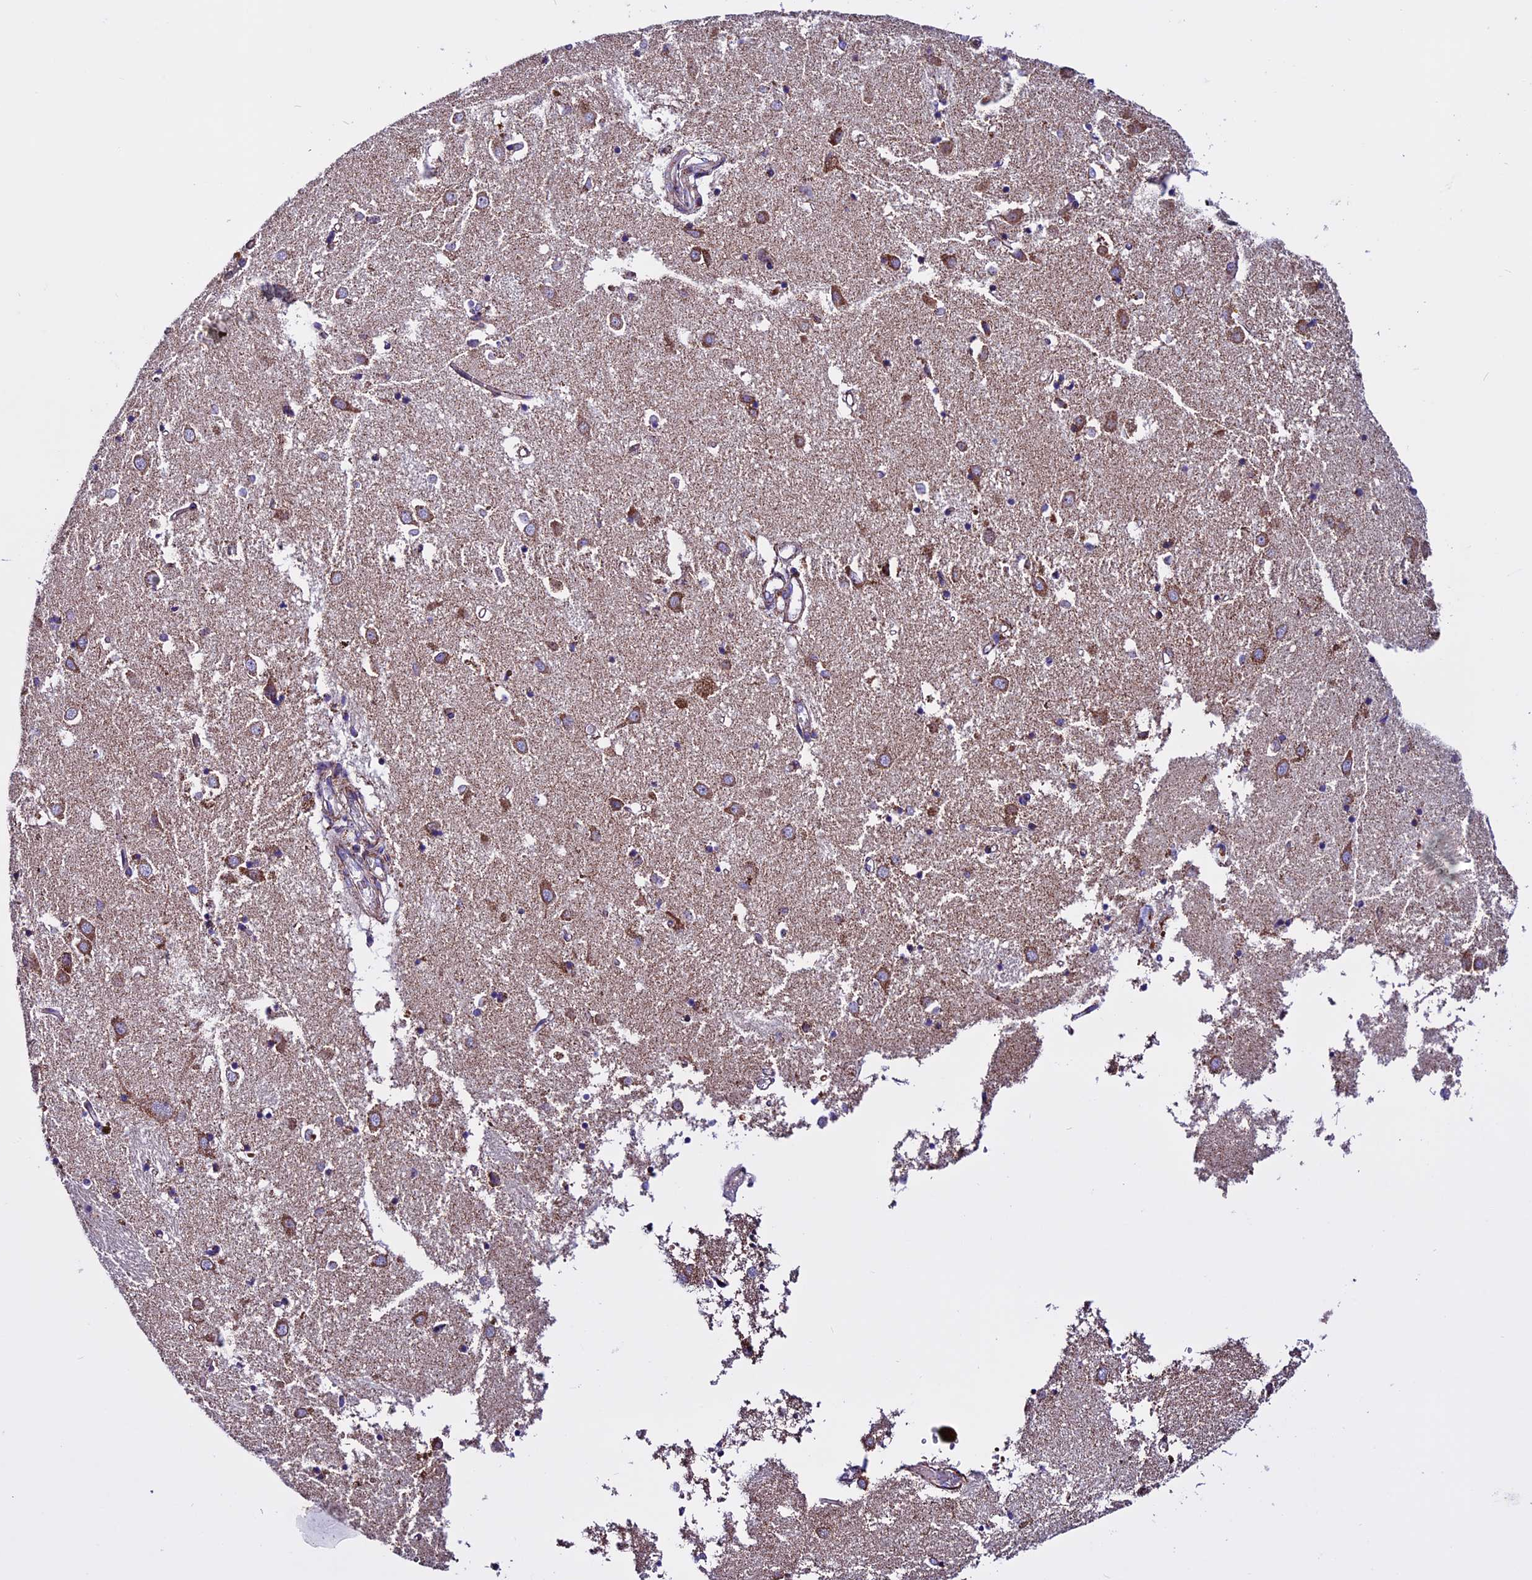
{"staining": {"intensity": "moderate", "quantity": "<25%", "location": "cytoplasmic/membranous"}, "tissue": "caudate", "cell_type": "Glial cells", "image_type": "normal", "snomed": [{"axis": "morphology", "description": "Normal tissue, NOS"}, {"axis": "topography", "description": "Lateral ventricle wall"}], "caption": "The image demonstrates staining of benign caudate, revealing moderate cytoplasmic/membranous protein positivity (brown color) within glial cells. Nuclei are stained in blue.", "gene": "CX3CL1", "patient": {"sex": "male", "age": 70}}